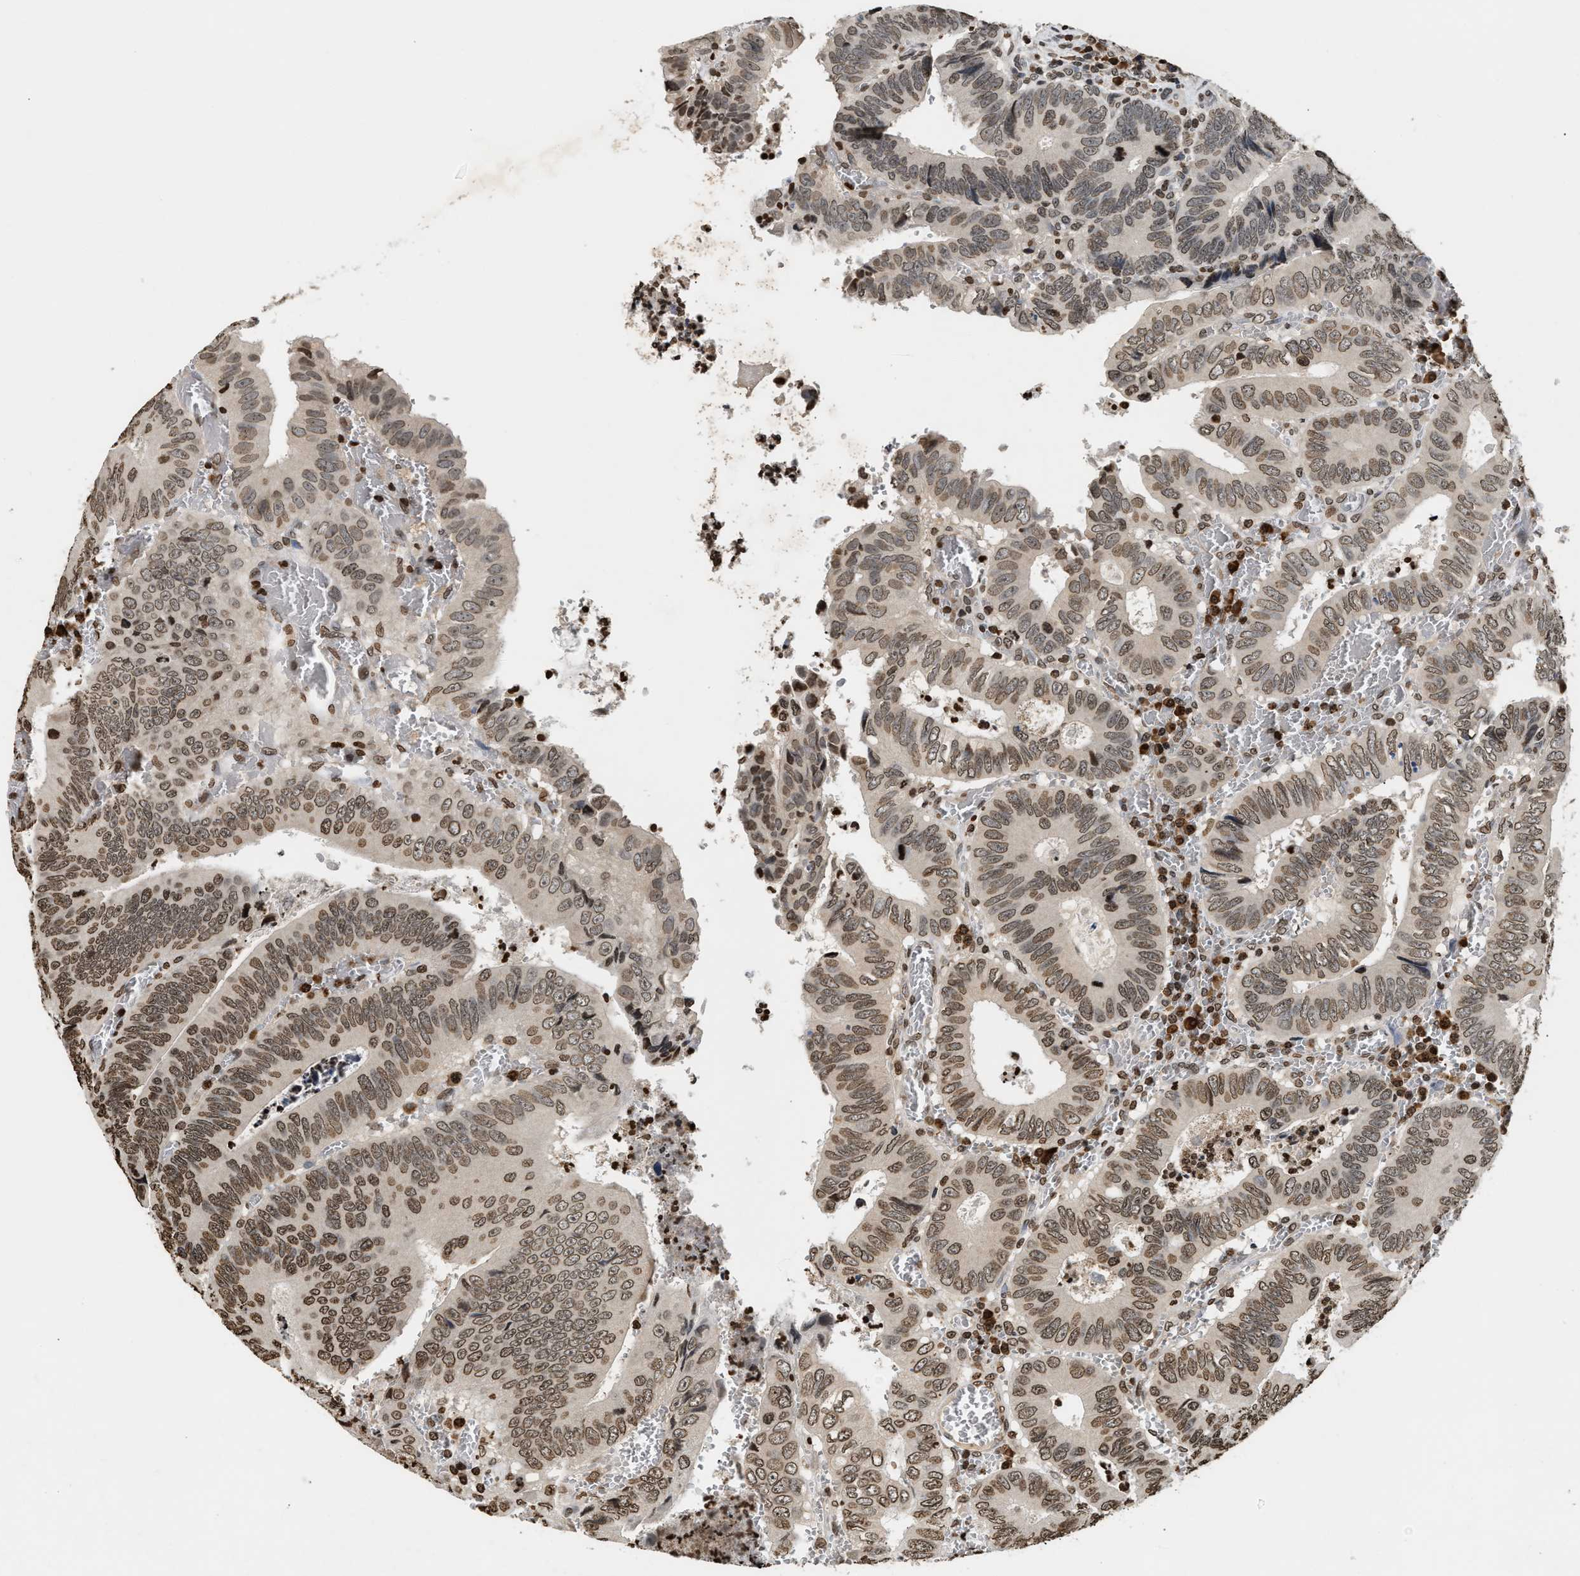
{"staining": {"intensity": "moderate", "quantity": ">75%", "location": "nuclear"}, "tissue": "colorectal cancer", "cell_type": "Tumor cells", "image_type": "cancer", "snomed": [{"axis": "morphology", "description": "Inflammation, NOS"}, {"axis": "morphology", "description": "Adenocarcinoma, NOS"}, {"axis": "topography", "description": "Colon"}], "caption": "Colorectal adenocarcinoma was stained to show a protein in brown. There is medium levels of moderate nuclear expression in approximately >75% of tumor cells.", "gene": "DNASE1L3", "patient": {"sex": "male", "age": 72}}